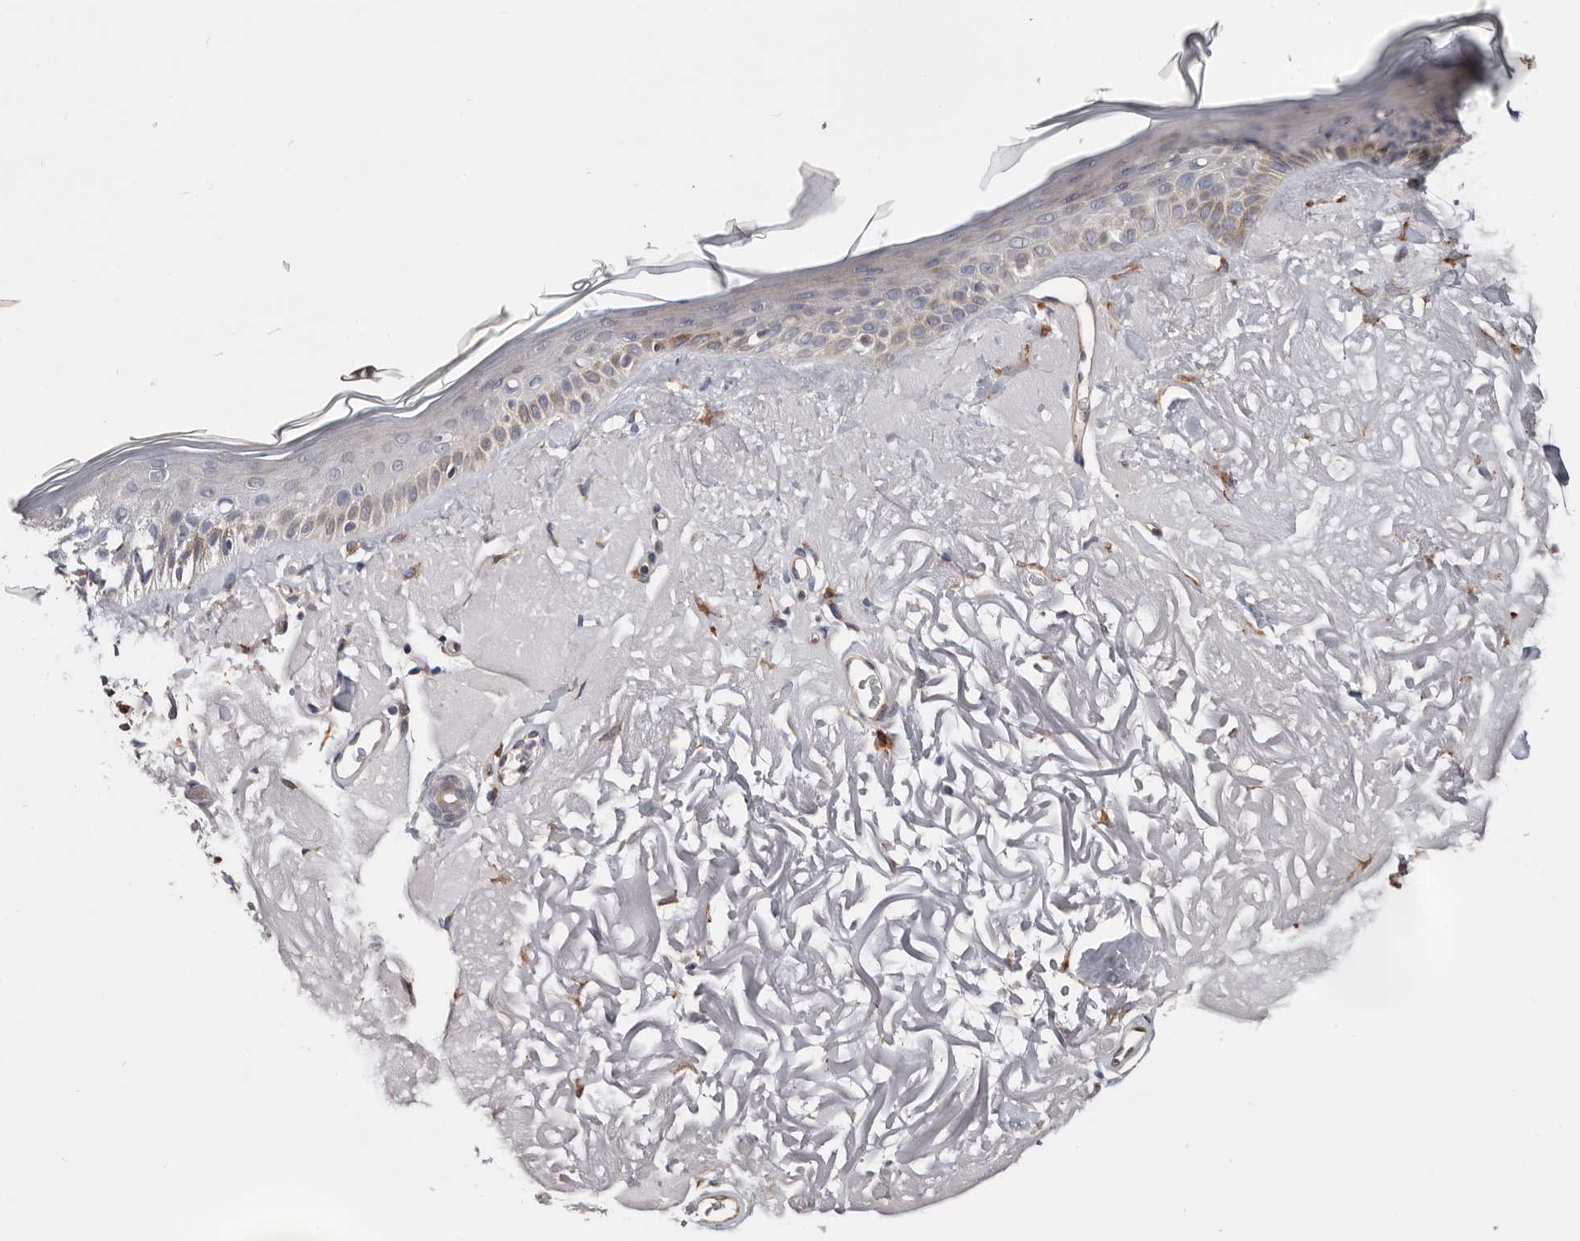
{"staining": {"intensity": "negative", "quantity": "none", "location": "none"}, "tissue": "skin", "cell_type": "Fibroblasts", "image_type": "normal", "snomed": [{"axis": "morphology", "description": "Normal tissue, NOS"}, {"axis": "topography", "description": "Skin"}, {"axis": "topography", "description": "Skeletal muscle"}], "caption": "Immunohistochemical staining of benign skin reveals no significant staining in fibroblasts.", "gene": "USH1C", "patient": {"sex": "male", "age": 83}}